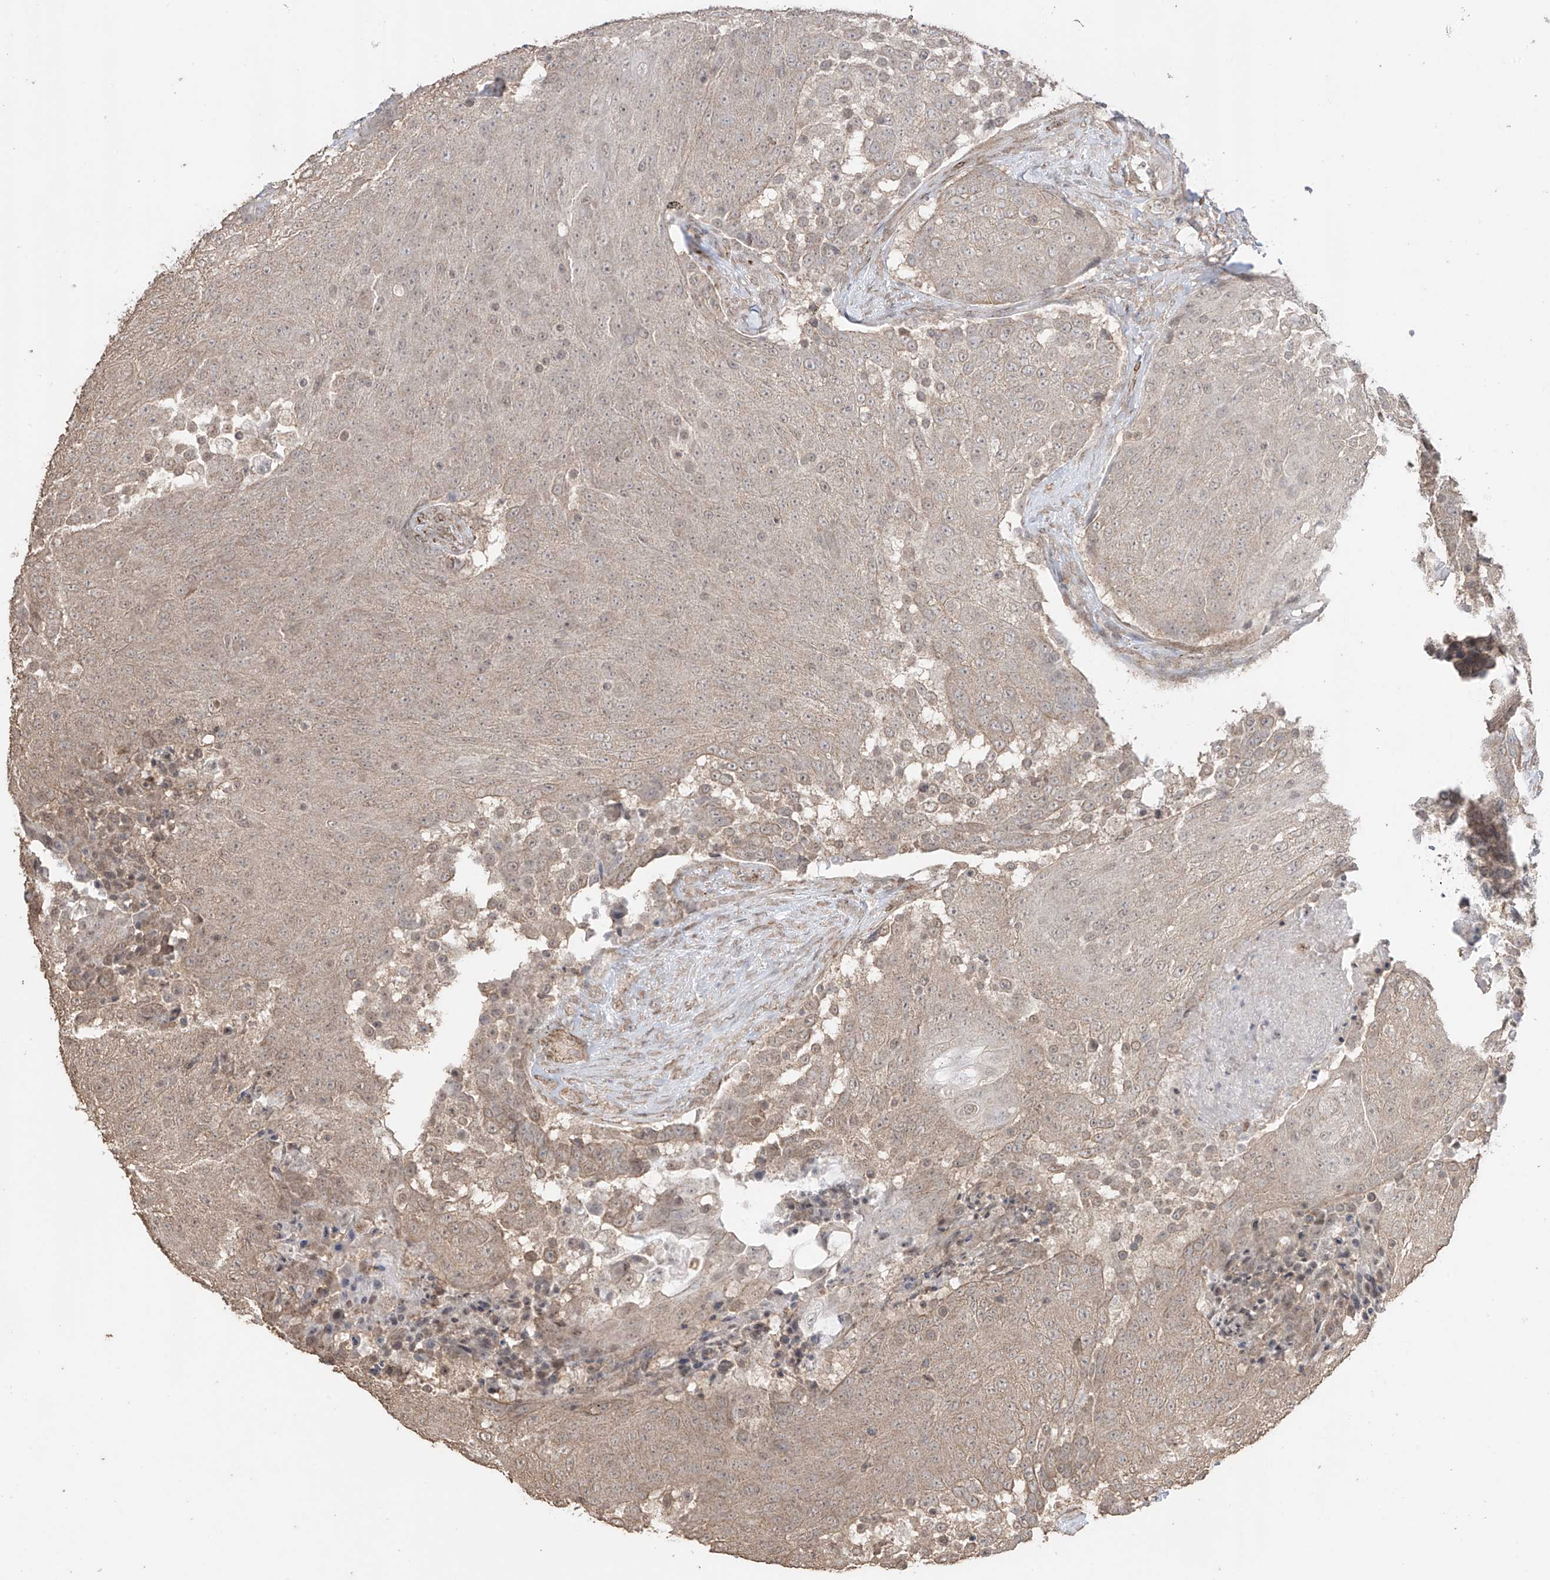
{"staining": {"intensity": "weak", "quantity": ">75%", "location": "cytoplasmic/membranous,nuclear"}, "tissue": "urothelial cancer", "cell_type": "Tumor cells", "image_type": "cancer", "snomed": [{"axis": "morphology", "description": "Urothelial carcinoma, High grade"}, {"axis": "topography", "description": "Urinary bladder"}], "caption": "DAB (3,3'-diaminobenzidine) immunohistochemical staining of human high-grade urothelial carcinoma displays weak cytoplasmic/membranous and nuclear protein positivity in approximately >75% of tumor cells.", "gene": "TTLL5", "patient": {"sex": "female", "age": 63}}